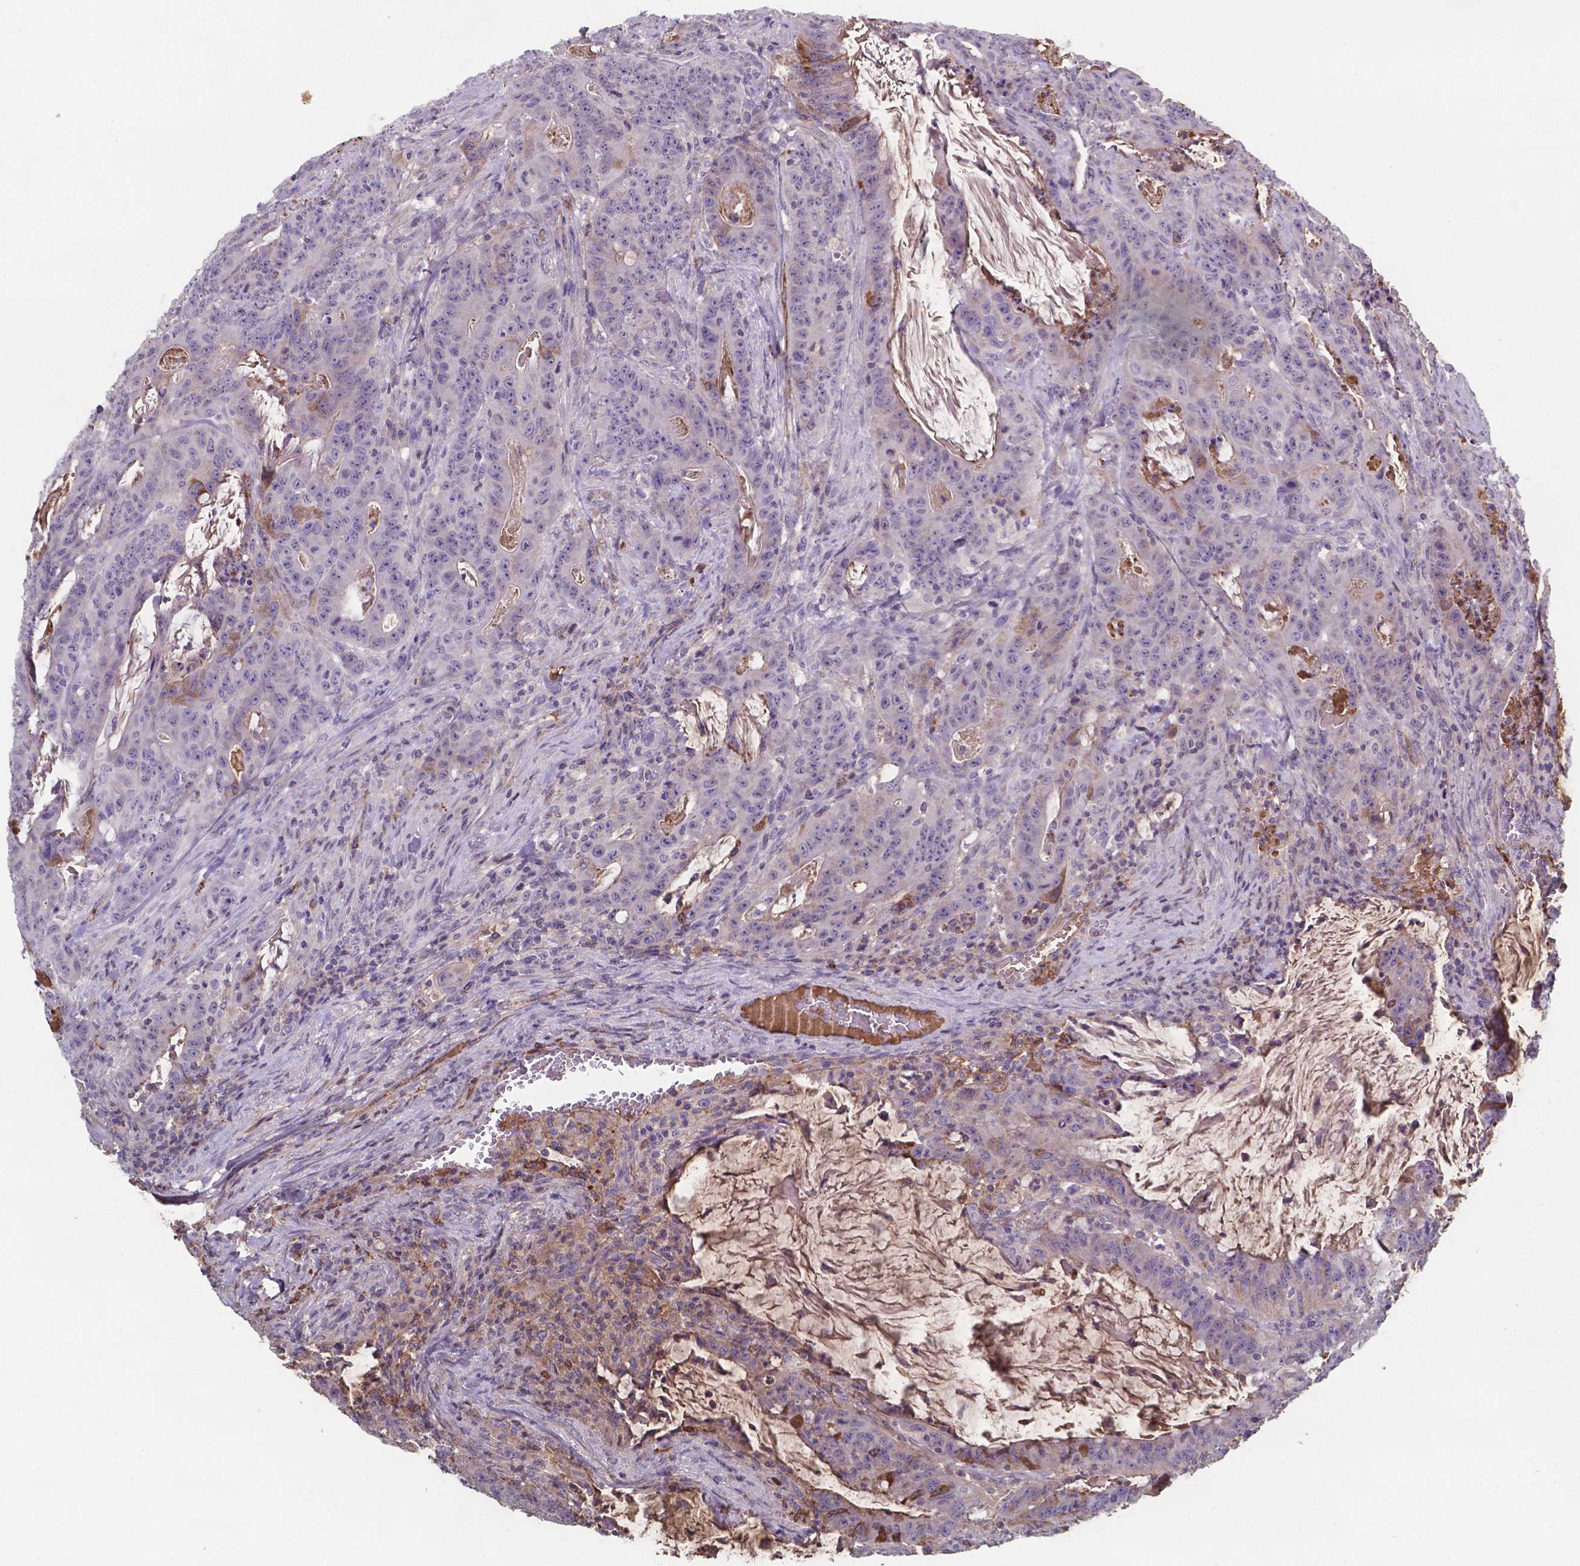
{"staining": {"intensity": "negative", "quantity": "none", "location": "none"}, "tissue": "colorectal cancer", "cell_type": "Tumor cells", "image_type": "cancer", "snomed": [{"axis": "morphology", "description": "Adenocarcinoma, NOS"}, {"axis": "topography", "description": "Colon"}], "caption": "IHC image of neoplastic tissue: colorectal cancer stained with DAB (3,3'-diaminobenzidine) demonstrates no significant protein staining in tumor cells.", "gene": "SERPINA1", "patient": {"sex": "male", "age": 33}}